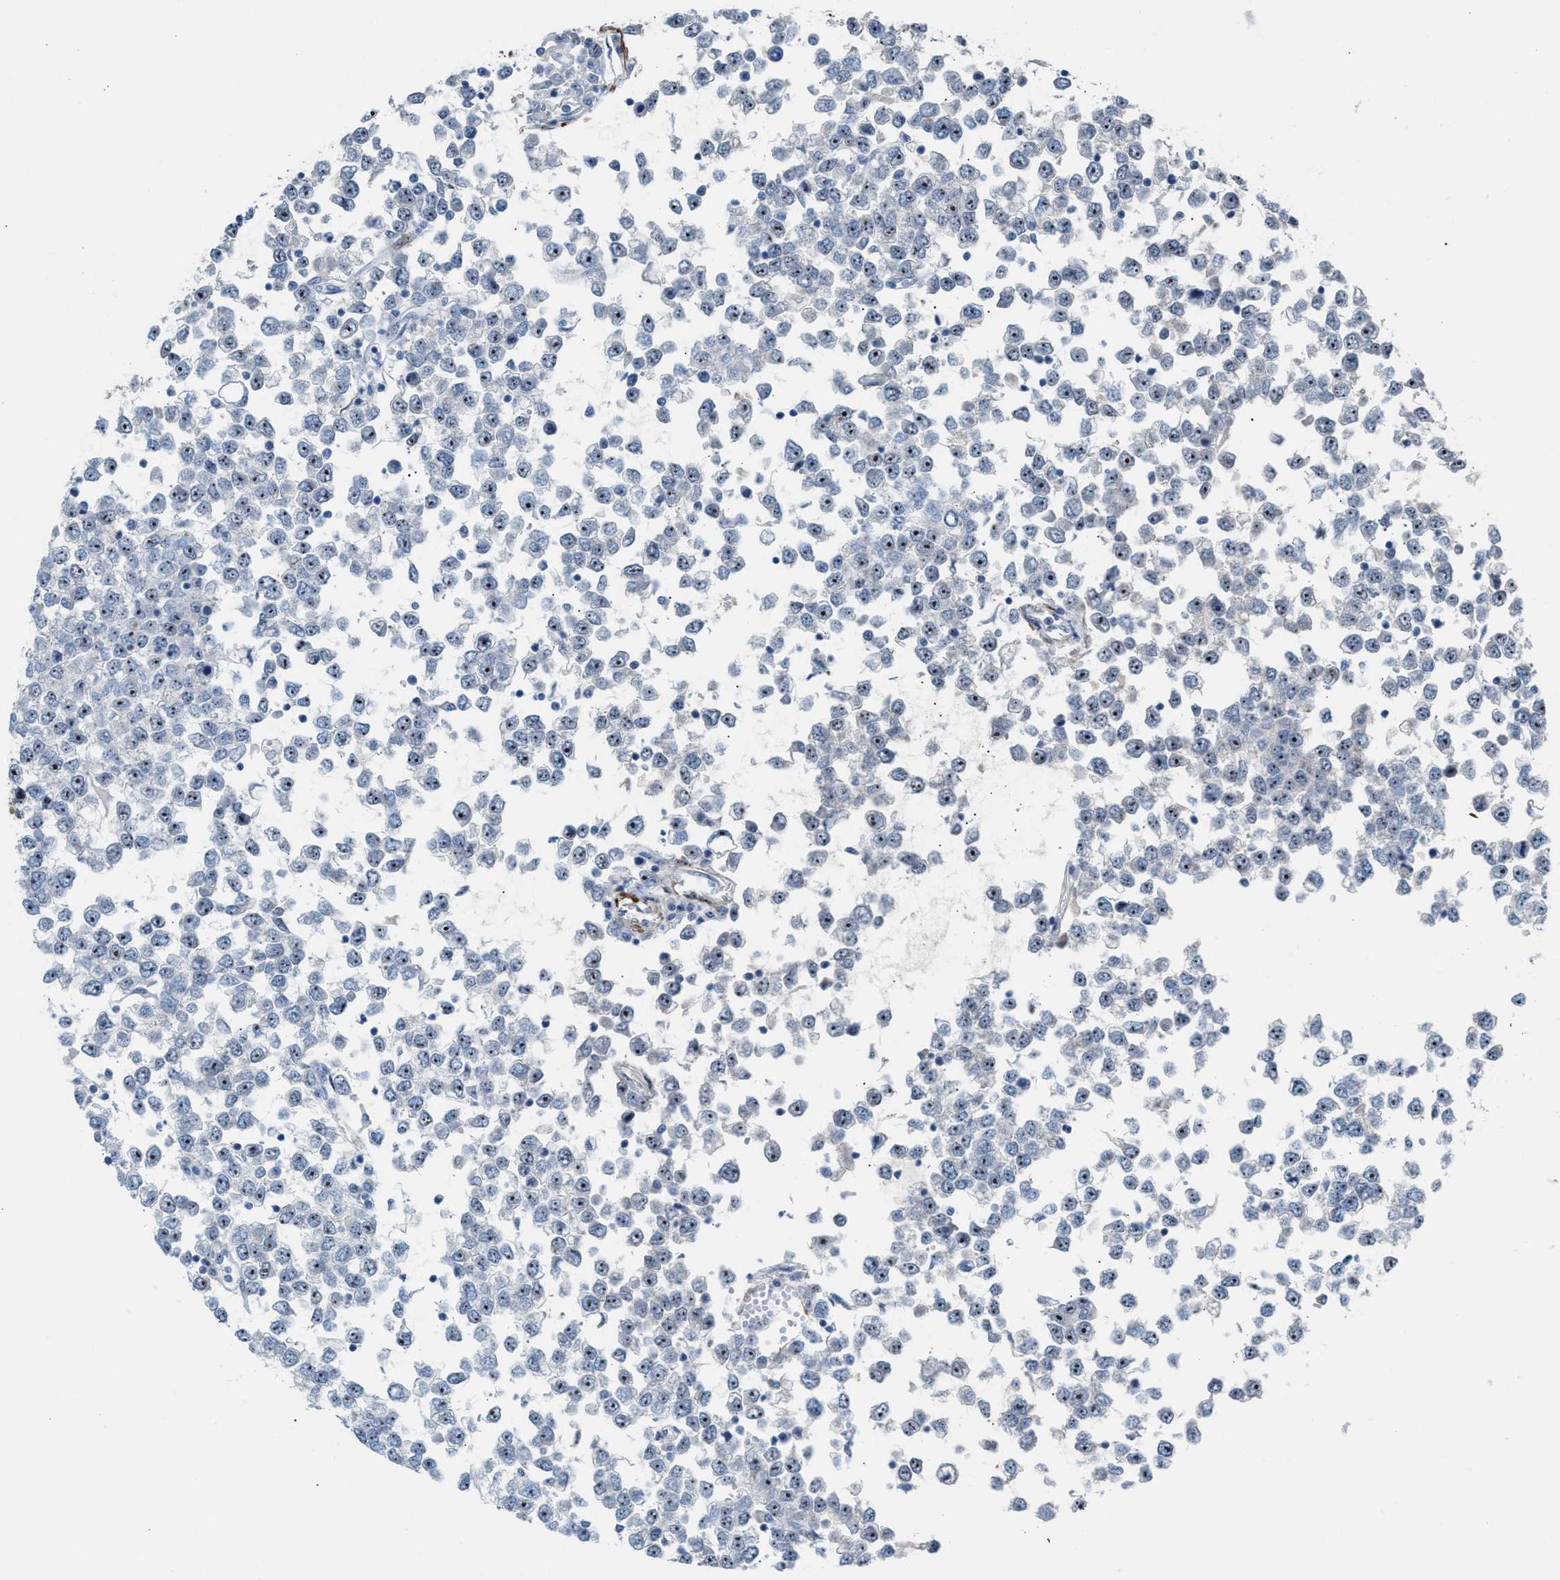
{"staining": {"intensity": "moderate", "quantity": ">75%", "location": "nuclear"}, "tissue": "testis cancer", "cell_type": "Tumor cells", "image_type": "cancer", "snomed": [{"axis": "morphology", "description": "Seminoma, NOS"}, {"axis": "topography", "description": "Testis"}], "caption": "IHC (DAB) staining of testis cancer (seminoma) shows moderate nuclear protein staining in about >75% of tumor cells.", "gene": "NQO2", "patient": {"sex": "male", "age": 65}}